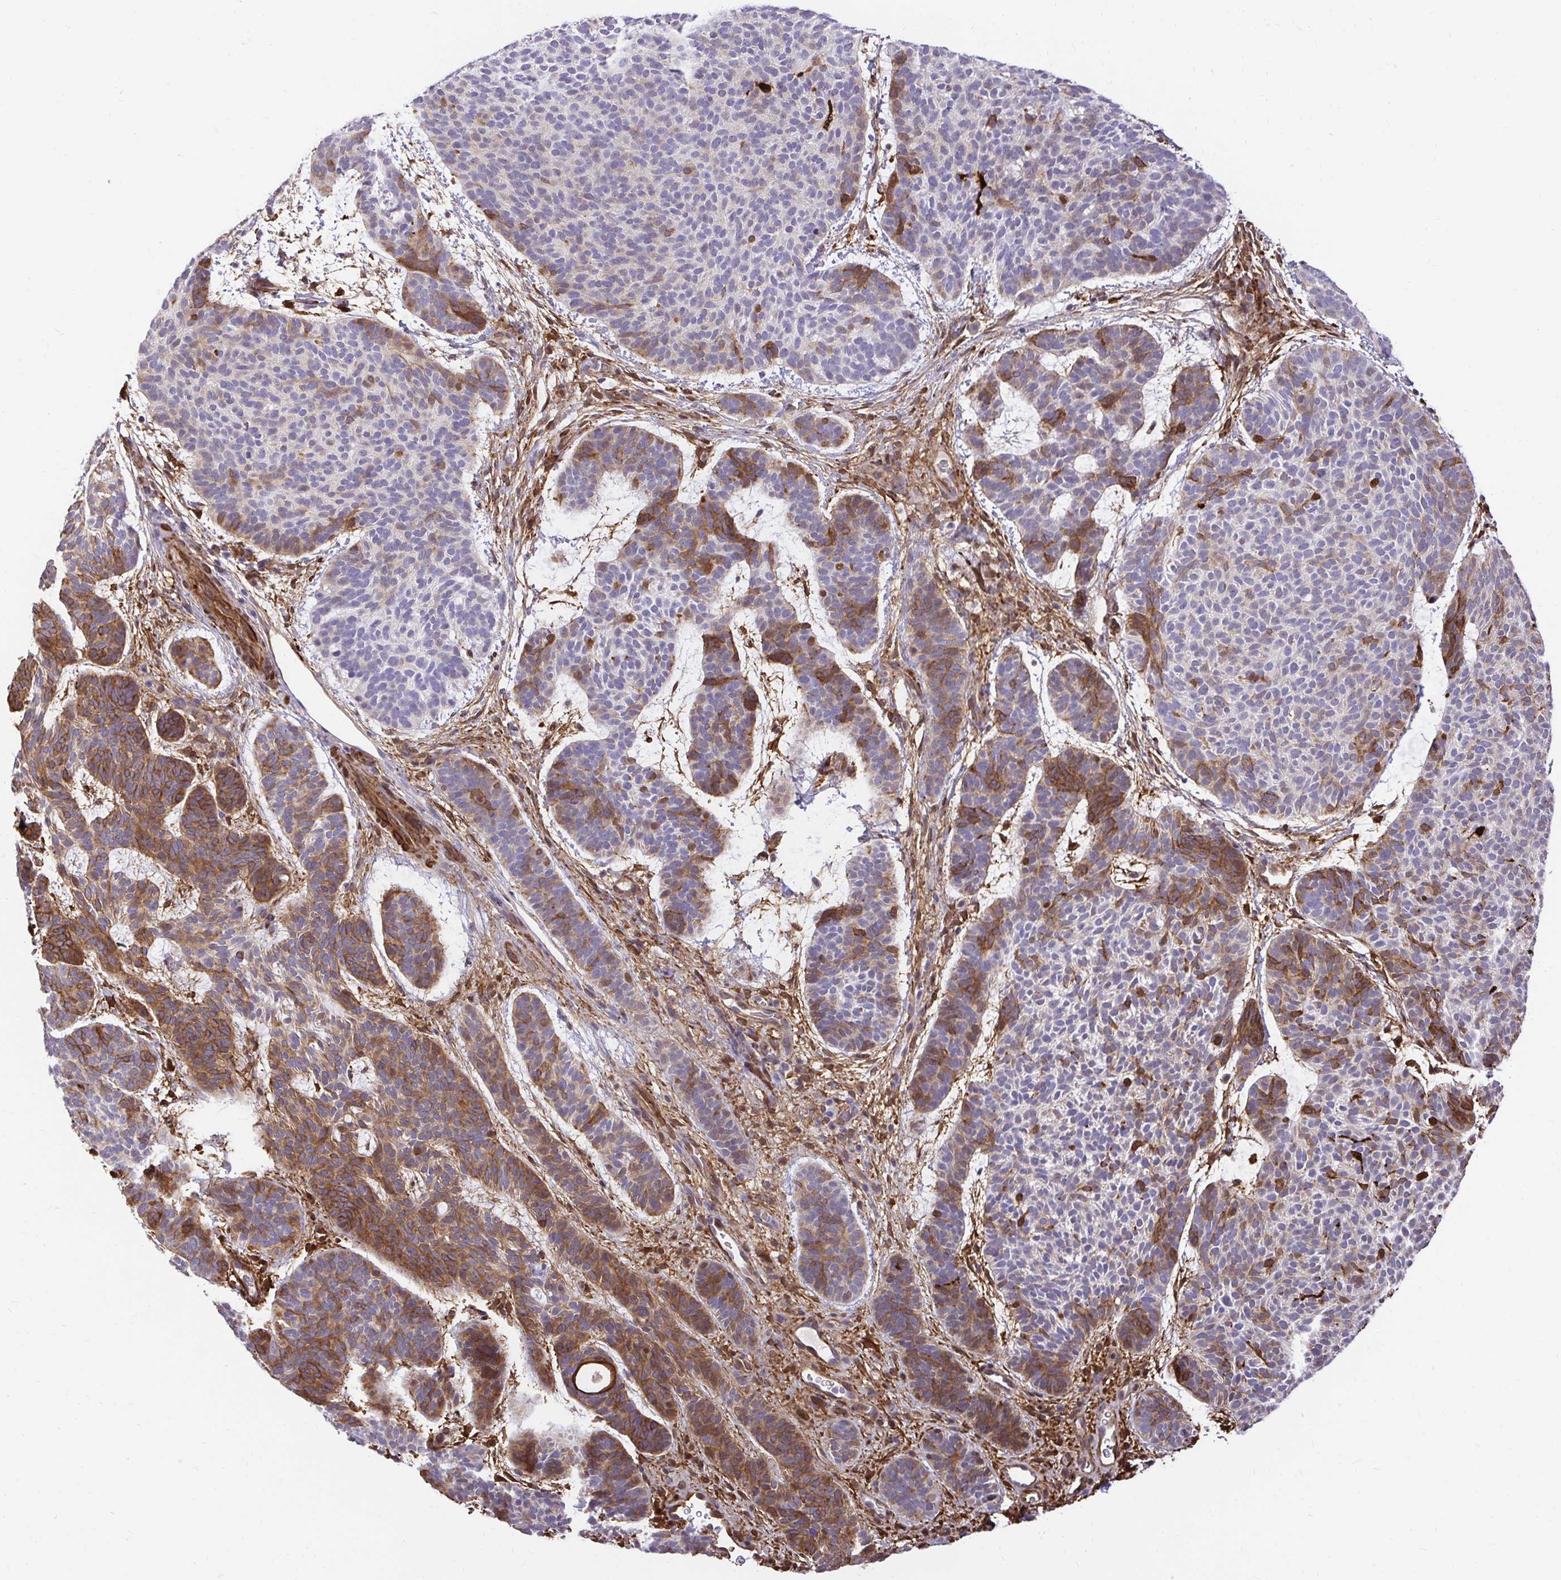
{"staining": {"intensity": "moderate", "quantity": "25%-75%", "location": "cytoplasmic/membranous"}, "tissue": "skin cancer", "cell_type": "Tumor cells", "image_type": "cancer", "snomed": [{"axis": "morphology", "description": "Basal cell carcinoma"}, {"axis": "topography", "description": "Skin"}, {"axis": "topography", "description": "Skin of face"}], "caption": "Protein staining of basal cell carcinoma (skin) tissue reveals moderate cytoplasmic/membranous staining in approximately 25%-75% of tumor cells.", "gene": "GSN", "patient": {"sex": "male", "age": 73}}